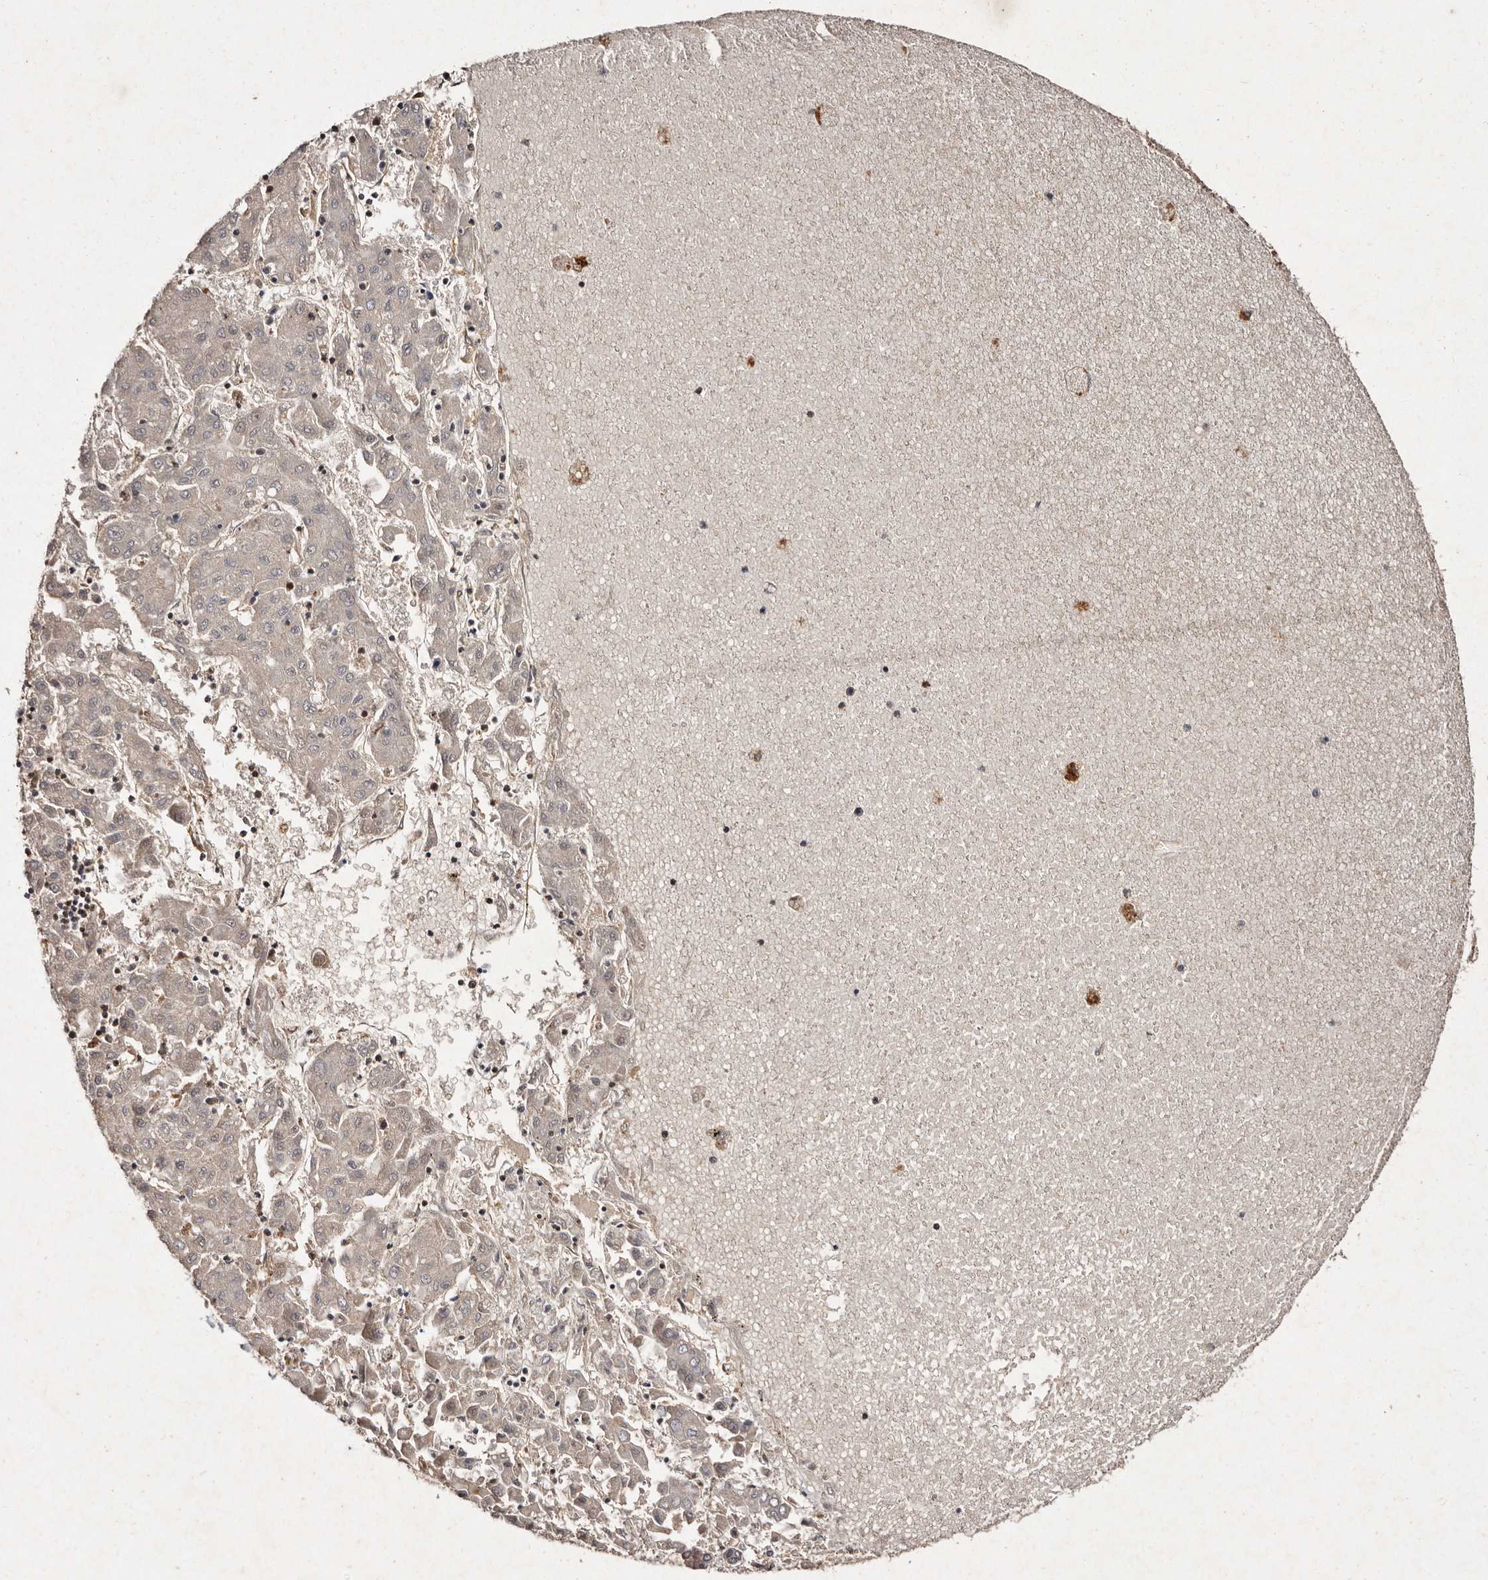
{"staining": {"intensity": "negative", "quantity": "none", "location": "none"}, "tissue": "liver cancer", "cell_type": "Tumor cells", "image_type": "cancer", "snomed": [{"axis": "morphology", "description": "Carcinoma, Hepatocellular, NOS"}, {"axis": "topography", "description": "Liver"}], "caption": "Tumor cells show no significant staining in liver hepatocellular carcinoma.", "gene": "GIMAP4", "patient": {"sex": "male", "age": 72}}